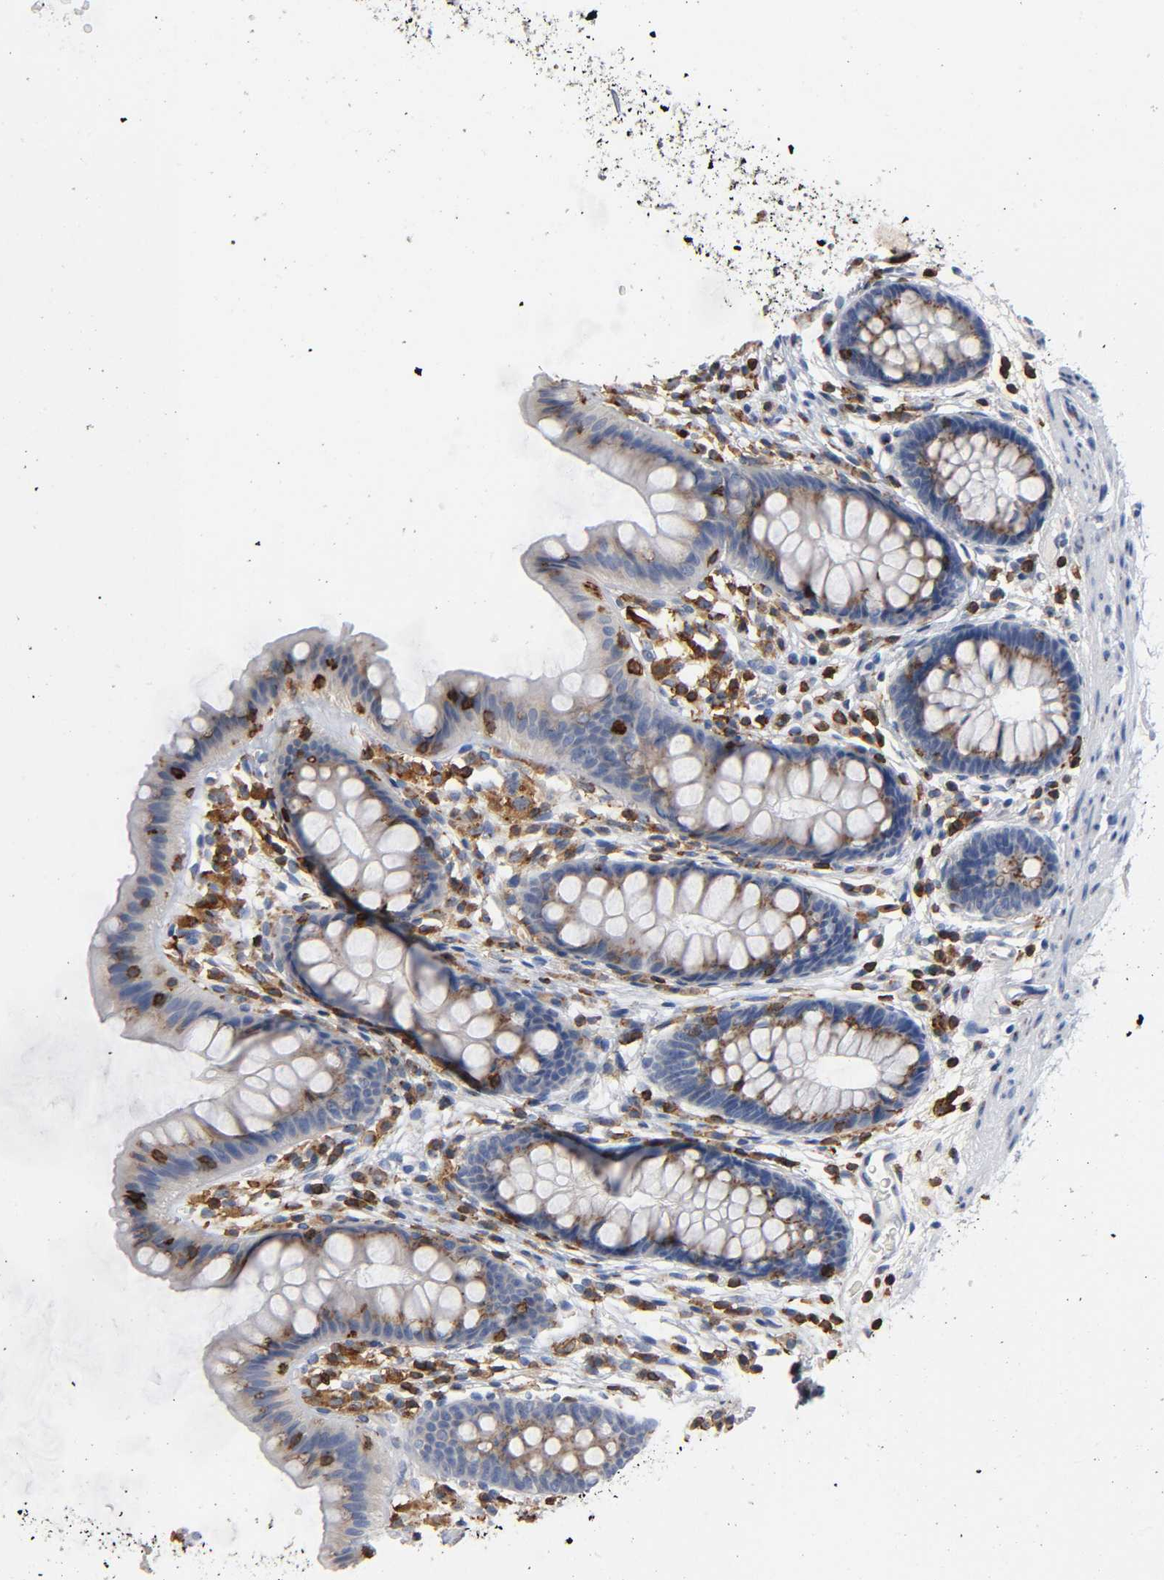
{"staining": {"intensity": "negative", "quantity": "none", "location": "none"}, "tissue": "colon", "cell_type": "Endothelial cells", "image_type": "normal", "snomed": [{"axis": "morphology", "description": "Normal tissue, NOS"}, {"axis": "topography", "description": "Smooth muscle"}, {"axis": "topography", "description": "Colon"}], "caption": "Endothelial cells show no significant positivity in benign colon. (Brightfield microscopy of DAB IHC at high magnification).", "gene": "CAPN10", "patient": {"sex": "male", "age": 67}}